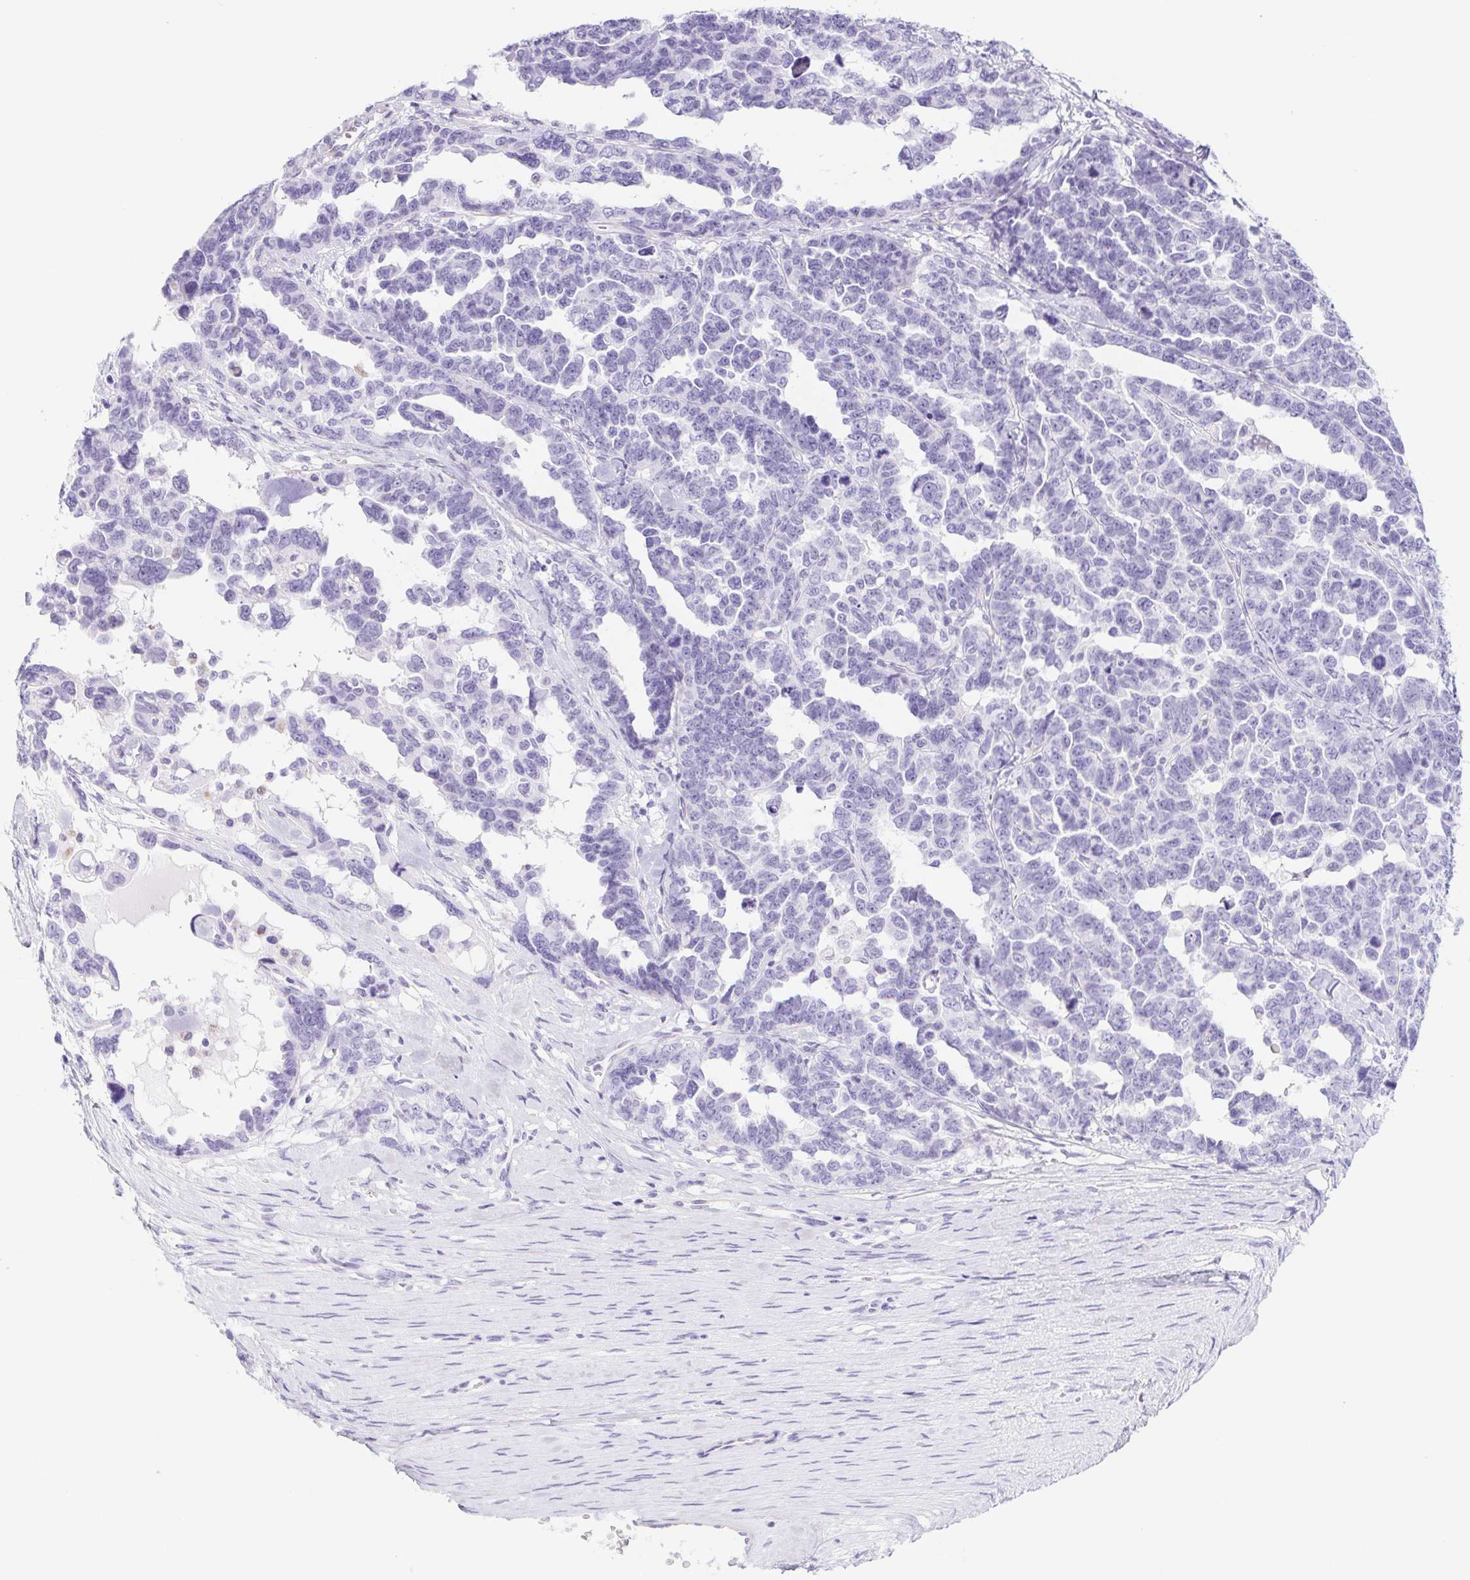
{"staining": {"intensity": "negative", "quantity": "none", "location": "none"}, "tissue": "ovarian cancer", "cell_type": "Tumor cells", "image_type": "cancer", "snomed": [{"axis": "morphology", "description": "Cystadenocarcinoma, serous, NOS"}, {"axis": "topography", "description": "Ovary"}], "caption": "Image shows no protein positivity in tumor cells of ovarian cancer tissue.", "gene": "CYP21A2", "patient": {"sex": "female", "age": 69}}